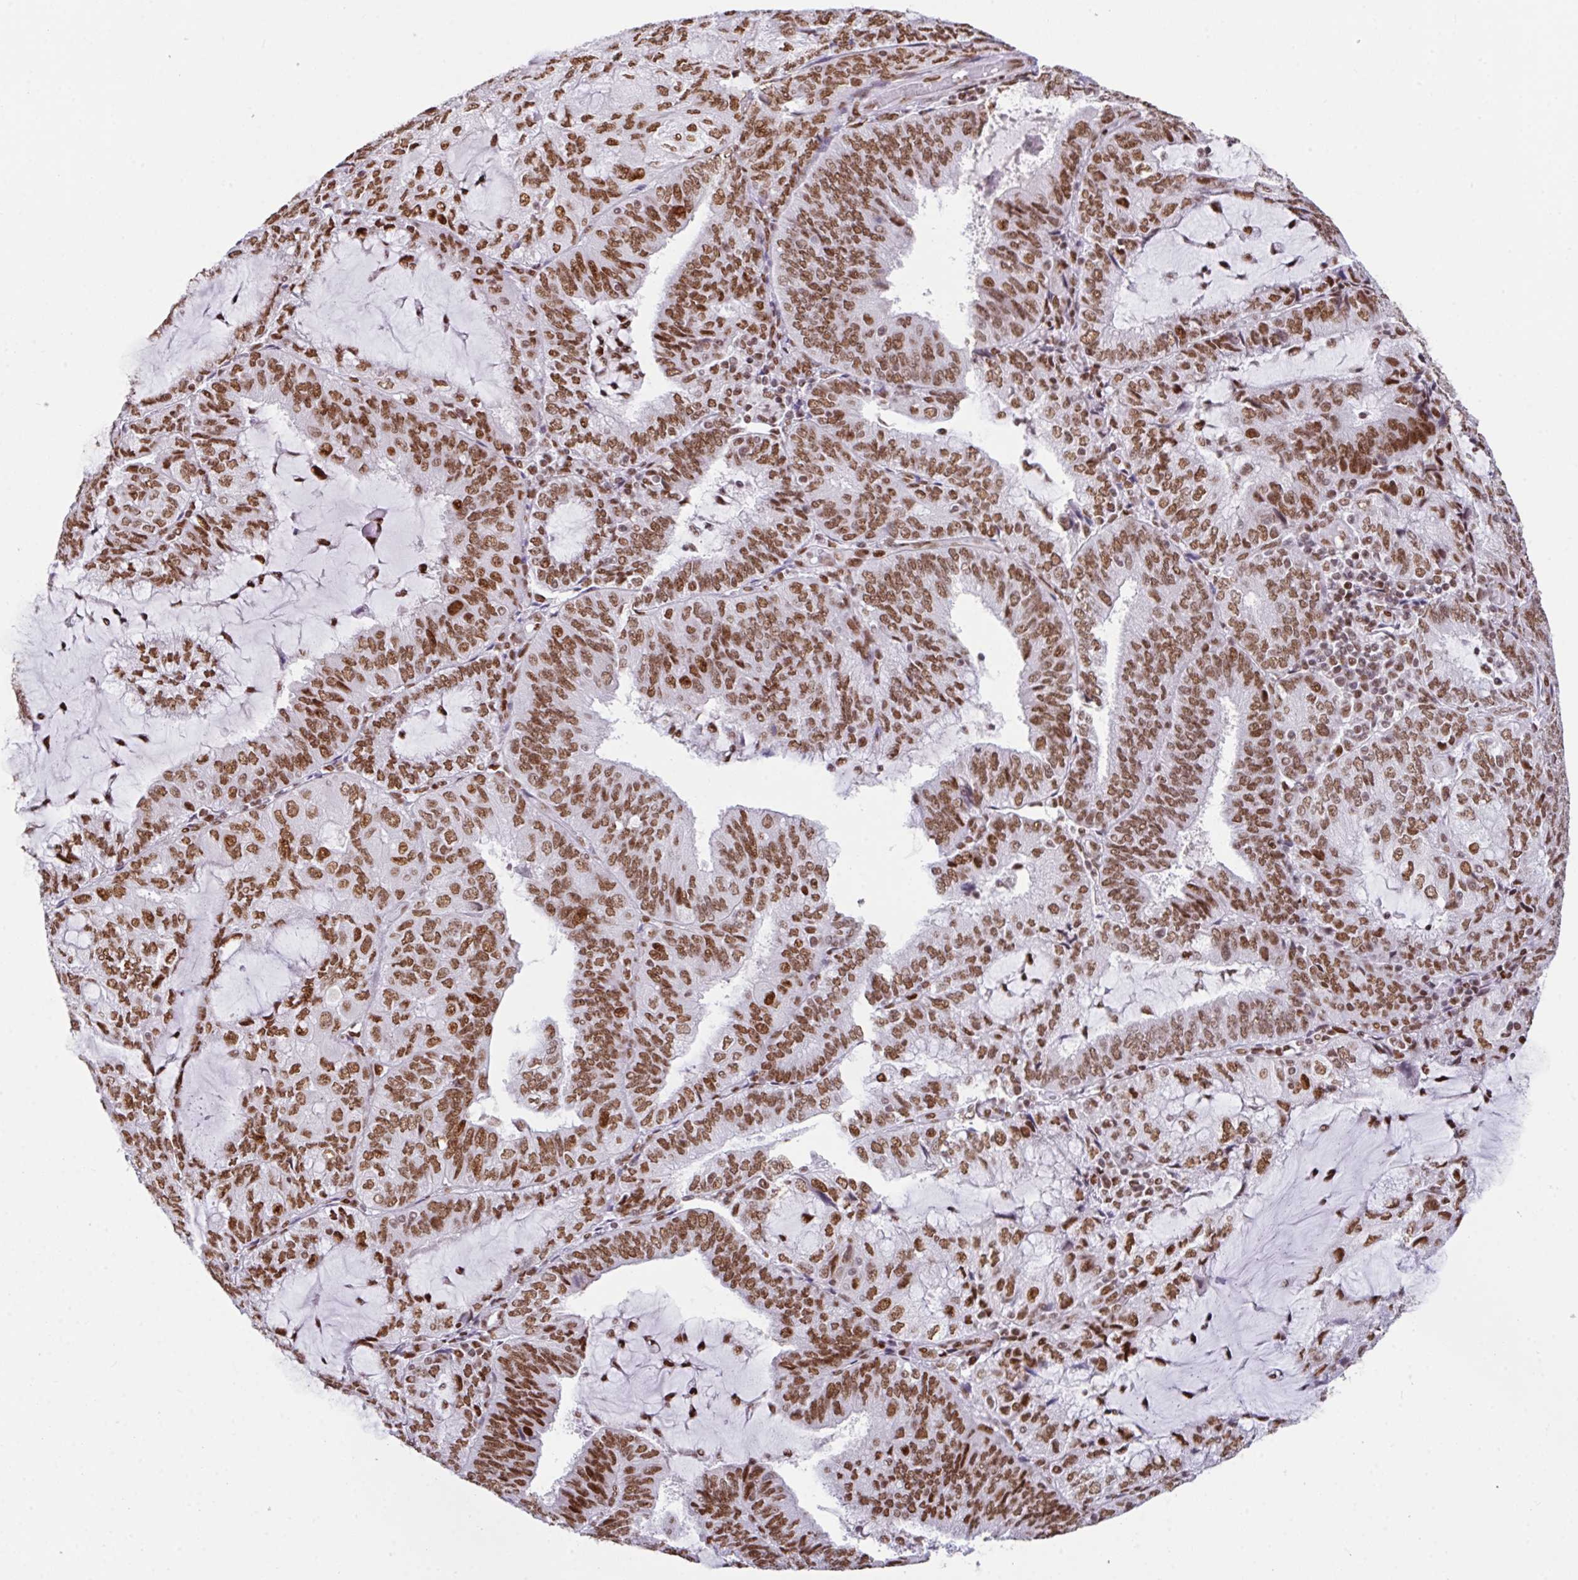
{"staining": {"intensity": "moderate", "quantity": ">75%", "location": "nuclear"}, "tissue": "endometrial cancer", "cell_type": "Tumor cells", "image_type": "cancer", "snomed": [{"axis": "morphology", "description": "Adenocarcinoma, NOS"}, {"axis": "topography", "description": "Endometrium"}], "caption": "A photomicrograph of adenocarcinoma (endometrial) stained for a protein shows moderate nuclear brown staining in tumor cells.", "gene": "CLP1", "patient": {"sex": "female", "age": 81}}